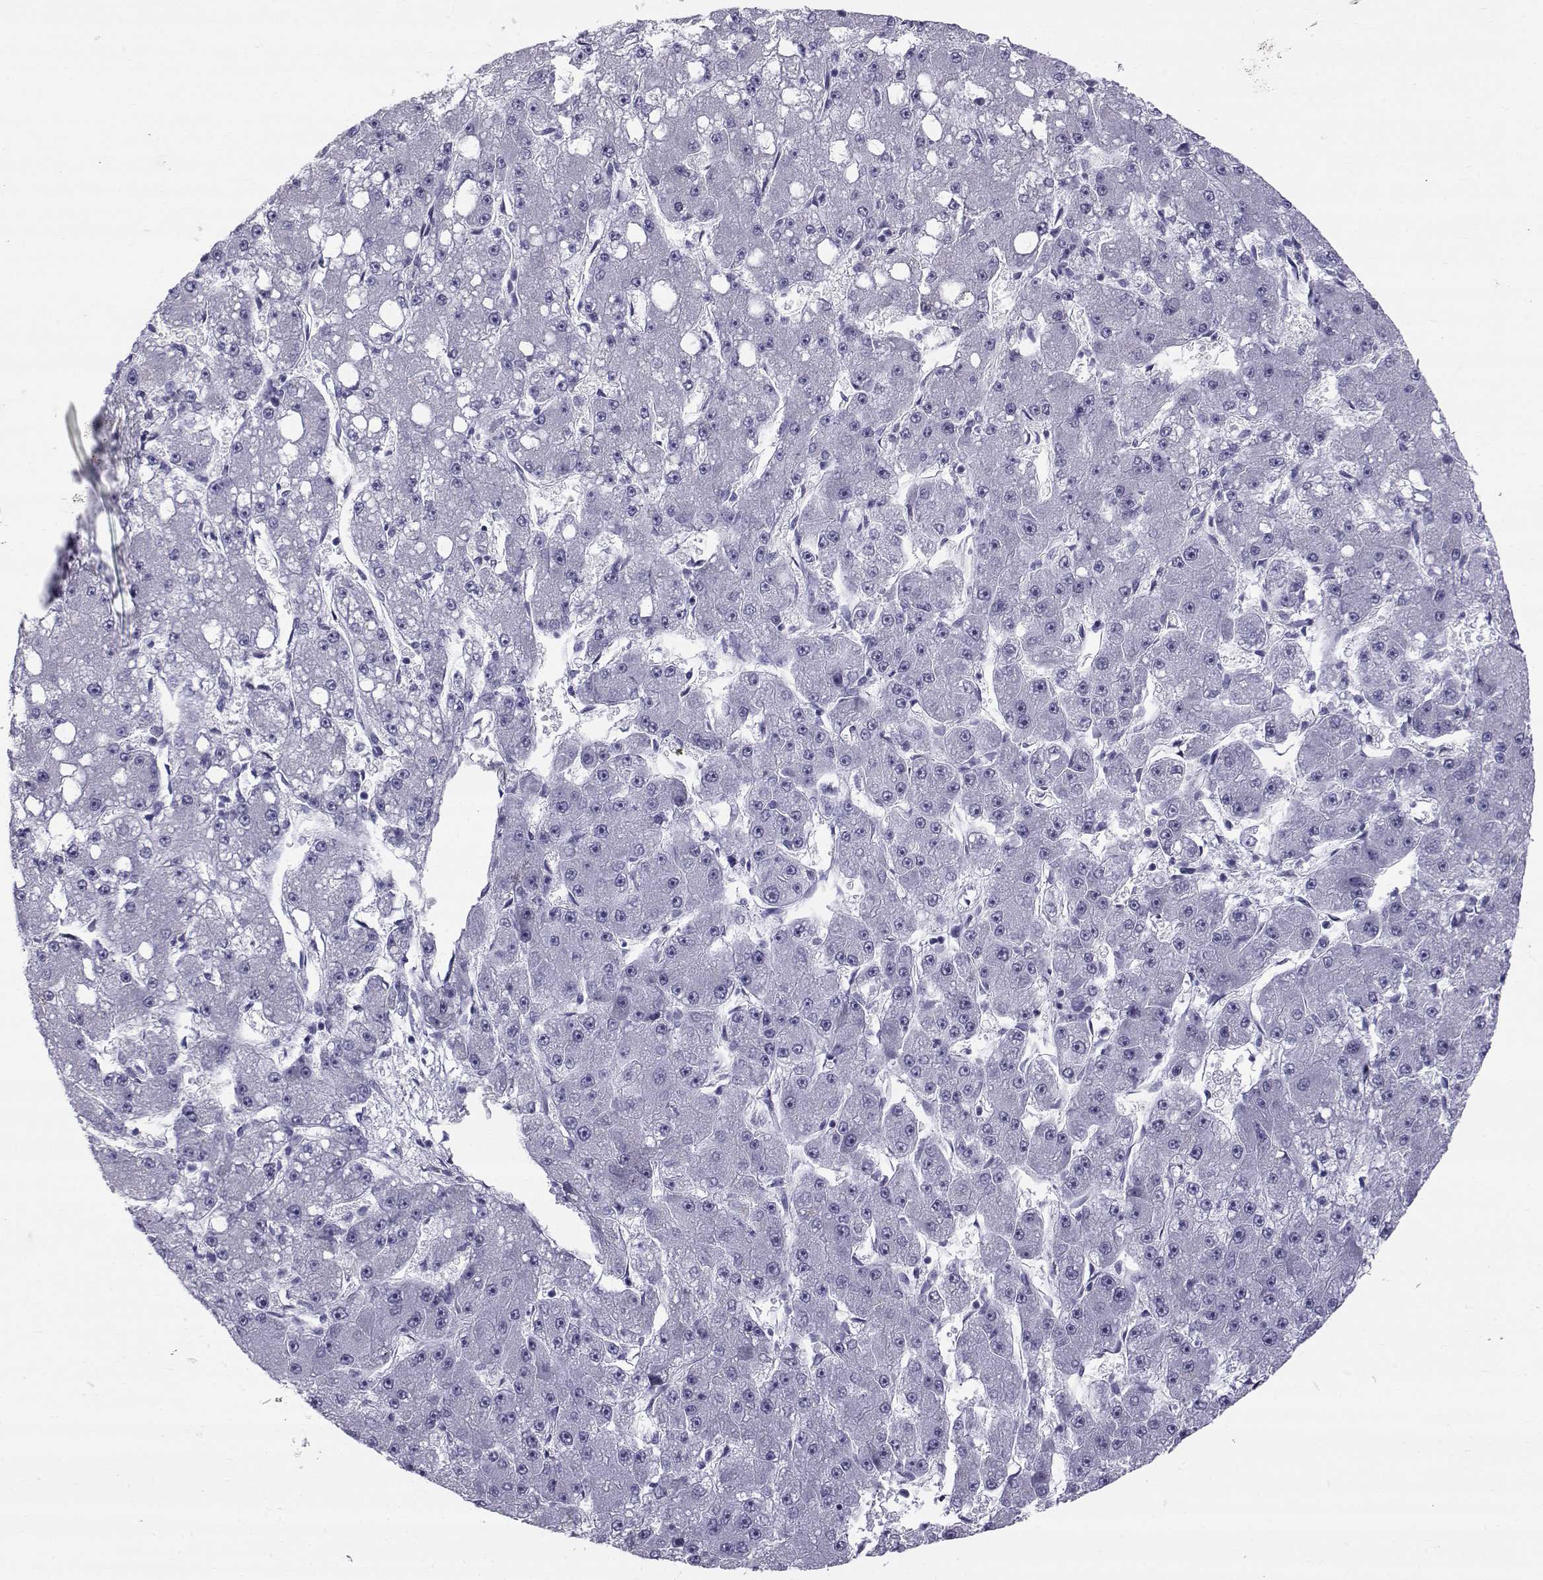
{"staining": {"intensity": "negative", "quantity": "none", "location": "none"}, "tissue": "liver cancer", "cell_type": "Tumor cells", "image_type": "cancer", "snomed": [{"axis": "morphology", "description": "Carcinoma, Hepatocellular, NOS"}, {"axis": "topography", "description": "Liver"}], "caption": "This micrograph is of liver cancer stained with immunohistochemistry to label a protein in brown with the nuclei are counter-stained blue. There is no expression in tumor cells.", "gene": "RNASE12", "patient": {"sex": "male", "age": 67}}